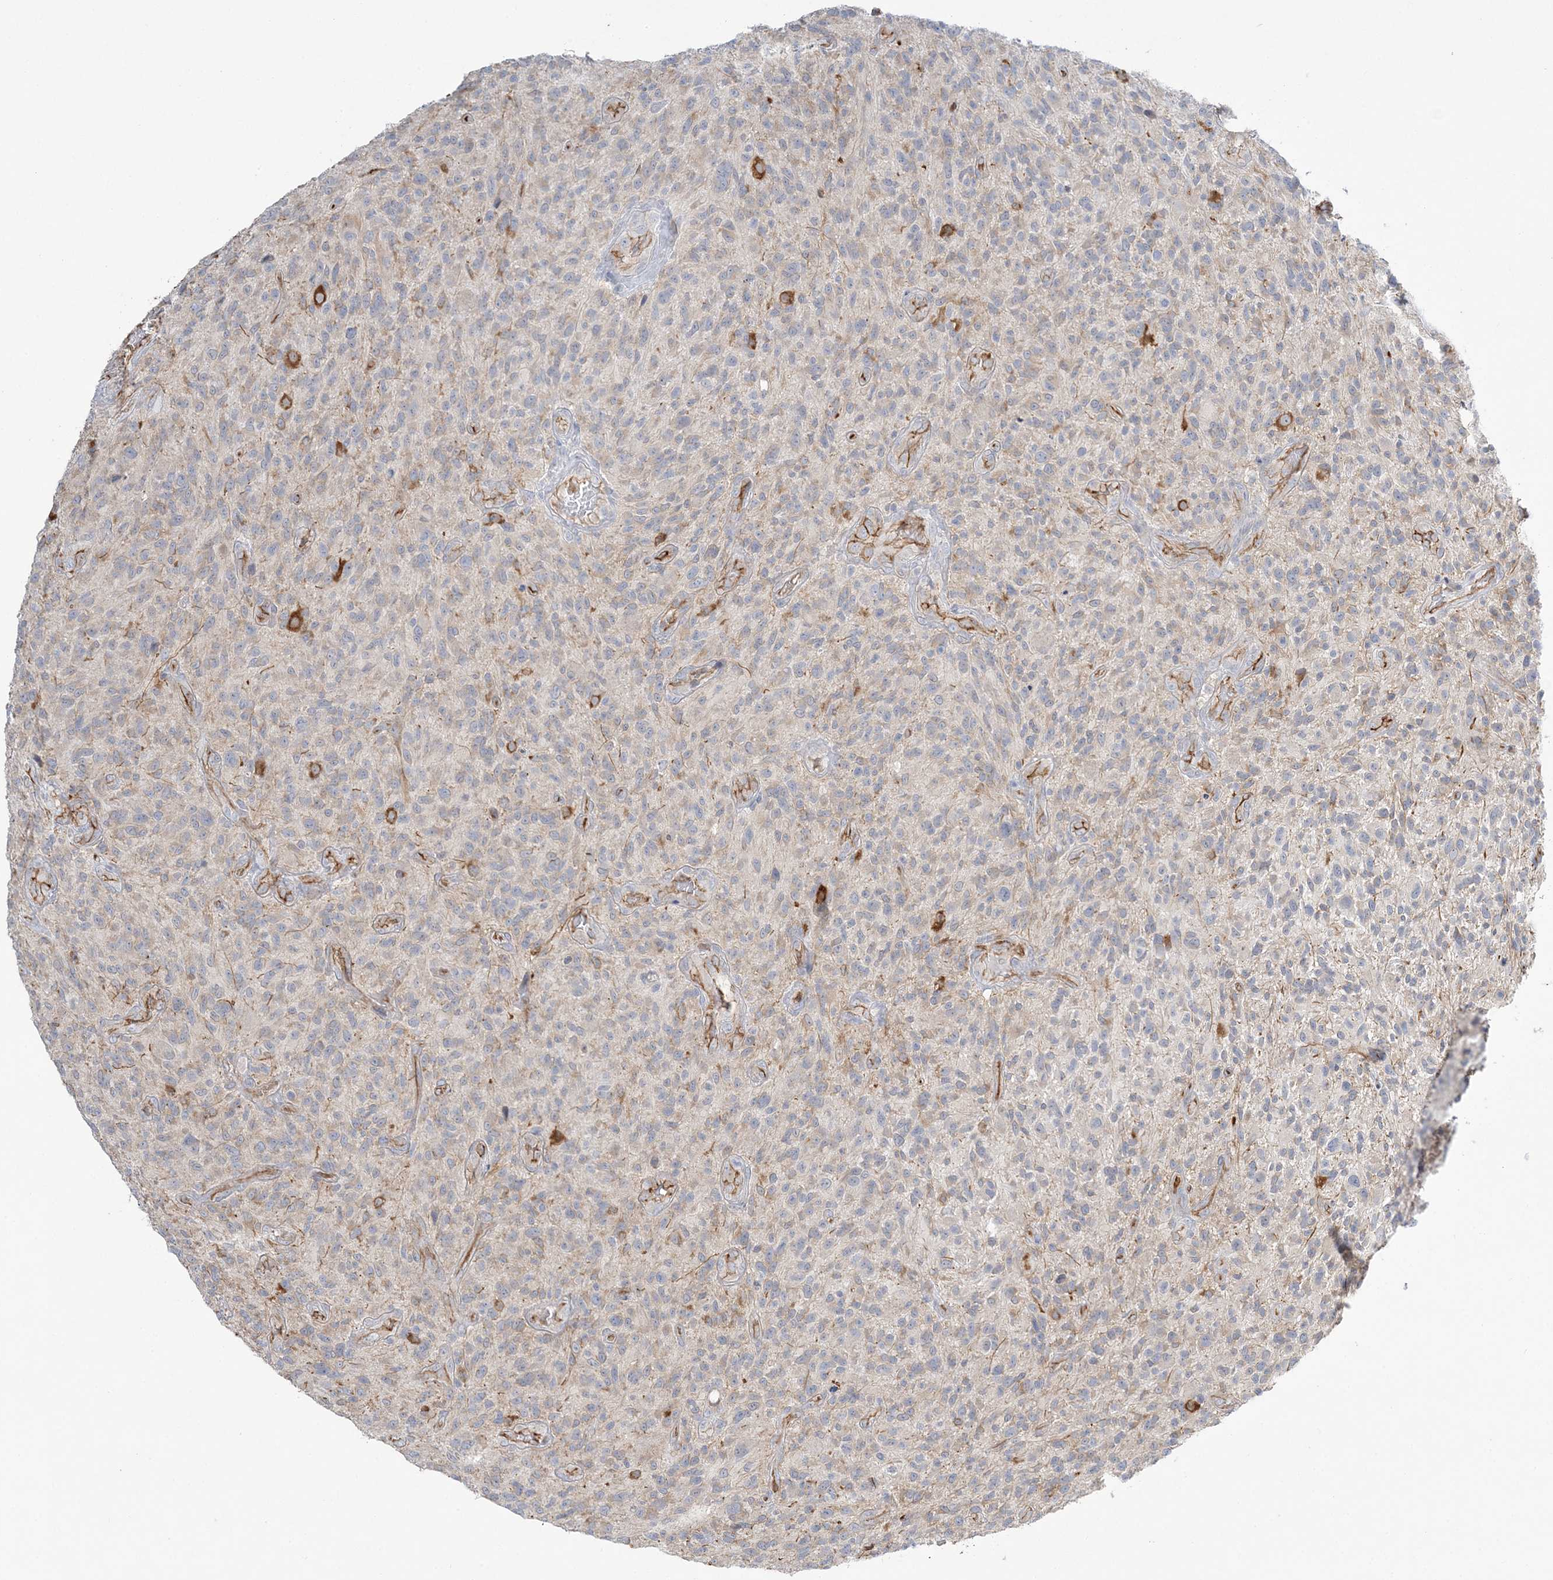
{"staining": {"intensity": "negative", "quantity": "none", "location": "none"}, "tissue": "glioma", "cell_type": "Tumor cells", "image_type": "cancer", "snomed": [{"axis": "morphology", "description": "Glioma, malignant, High grade"}, {"axis": "topography", "description": "Brain"}], "caption": "This histopathology image is of malignant glioma (high-grade) stained with immunohistochemistry (IHC) to label a protein in brown with the nuclei are counter-stained blue. There is no staining in tumor cells.", "gene": "FARSB", "patient": {"sex": "male", "age": 47}}